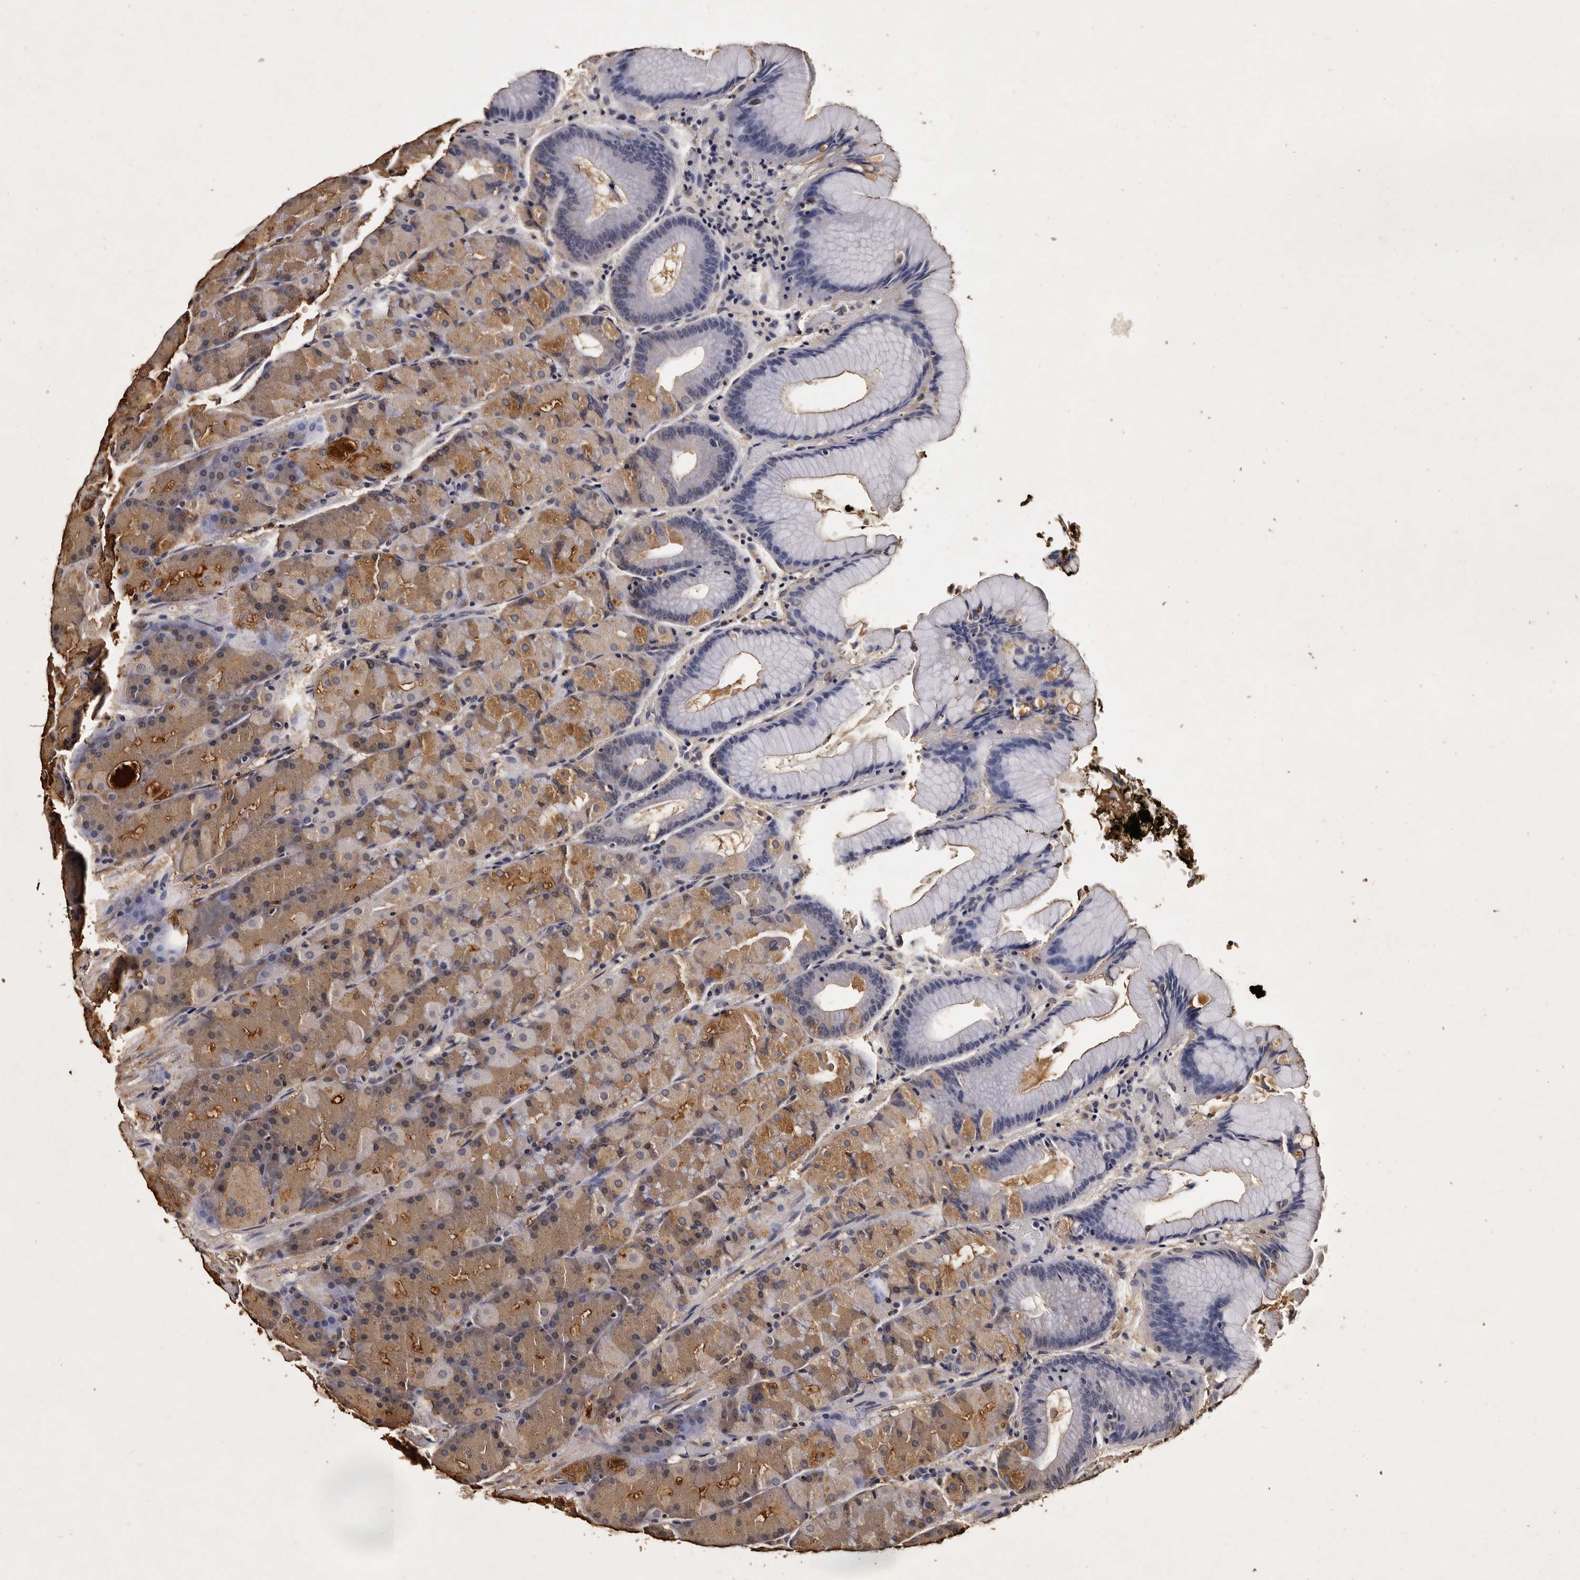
{"staining": {"intensity": "strong", "quantity": "25%-75%", "location": "cytoplasmic/membranous,nuclear"}, "tissue": "stomach", "cell_type": "Glandular cells", "image_type": "normal", "snomed": [{"axis": "morphology", "description": "Normal tissue, NOS"}, {"axis": "topography", "description": "Stomach, upper"}, {"axis": "topography", "description": "Stomach"}], "caption": "About 25%-75% of glandular cells in normal human stomach demonstrate strong cytoplasmic/membranous,nuclear protein positivity as visualized by brown immunohistochemical staining.", "gene": "PARS2", "patient": {"sex": "male", "age": 48}}